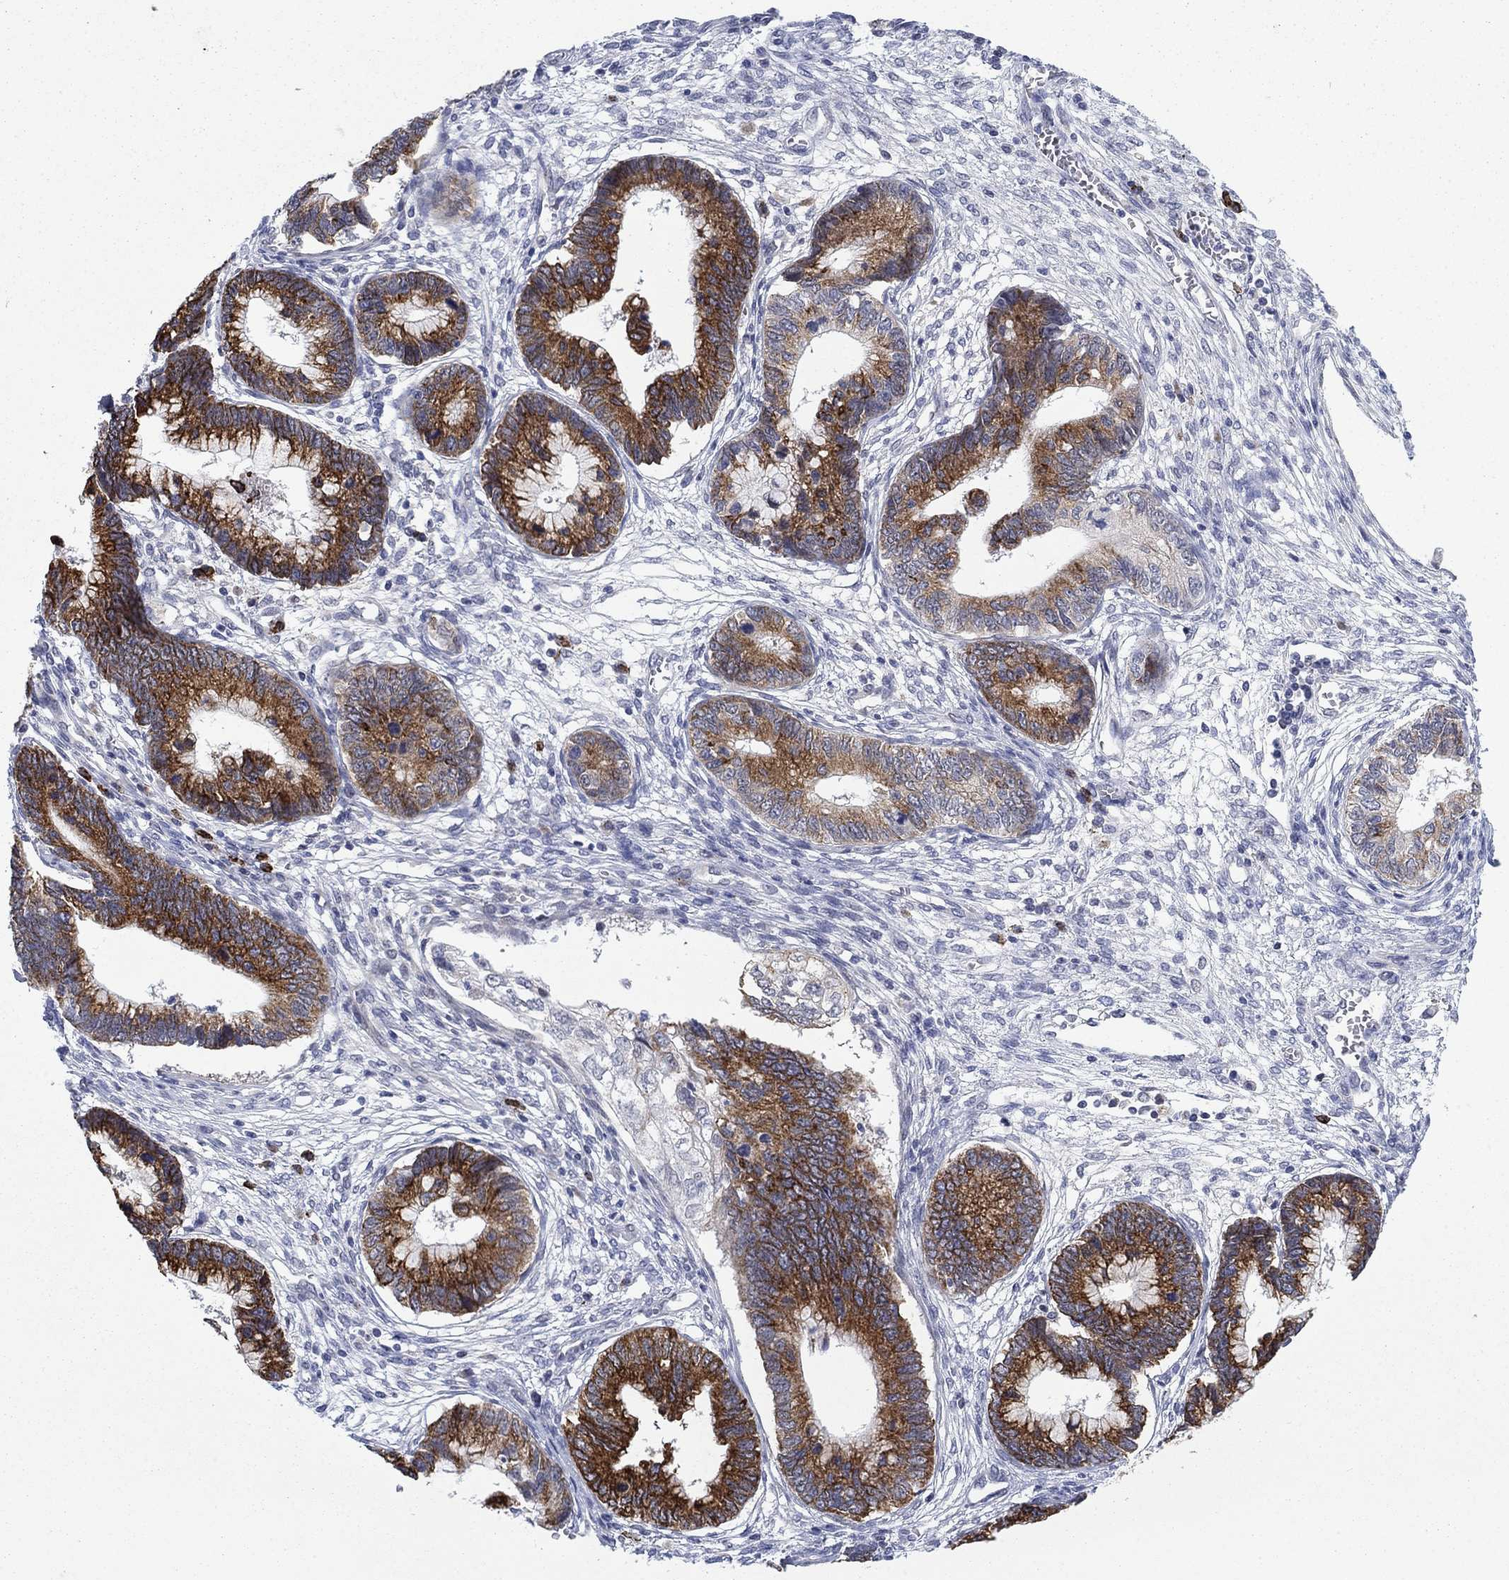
{"staining": {"intensity": "strong", "quantity": "25%-75%", "location": "cytoplasmic/membranous"}, "tissue": "cervical cancer", "cell_type": "Tumor cells", "image_type": "cancer", "snomed": [{"axis": "morphology", "description": "Adenocarcinoma, NOS"}, {"axis": "topography", "description": "Cervix"}], "caption": "Human cervical cancer (adenocarcinoma) stained with a protein marker reveals strong staining in tumor cells.", "gene": "SDC1", "patient": {"sex": "female", "age": 44}}